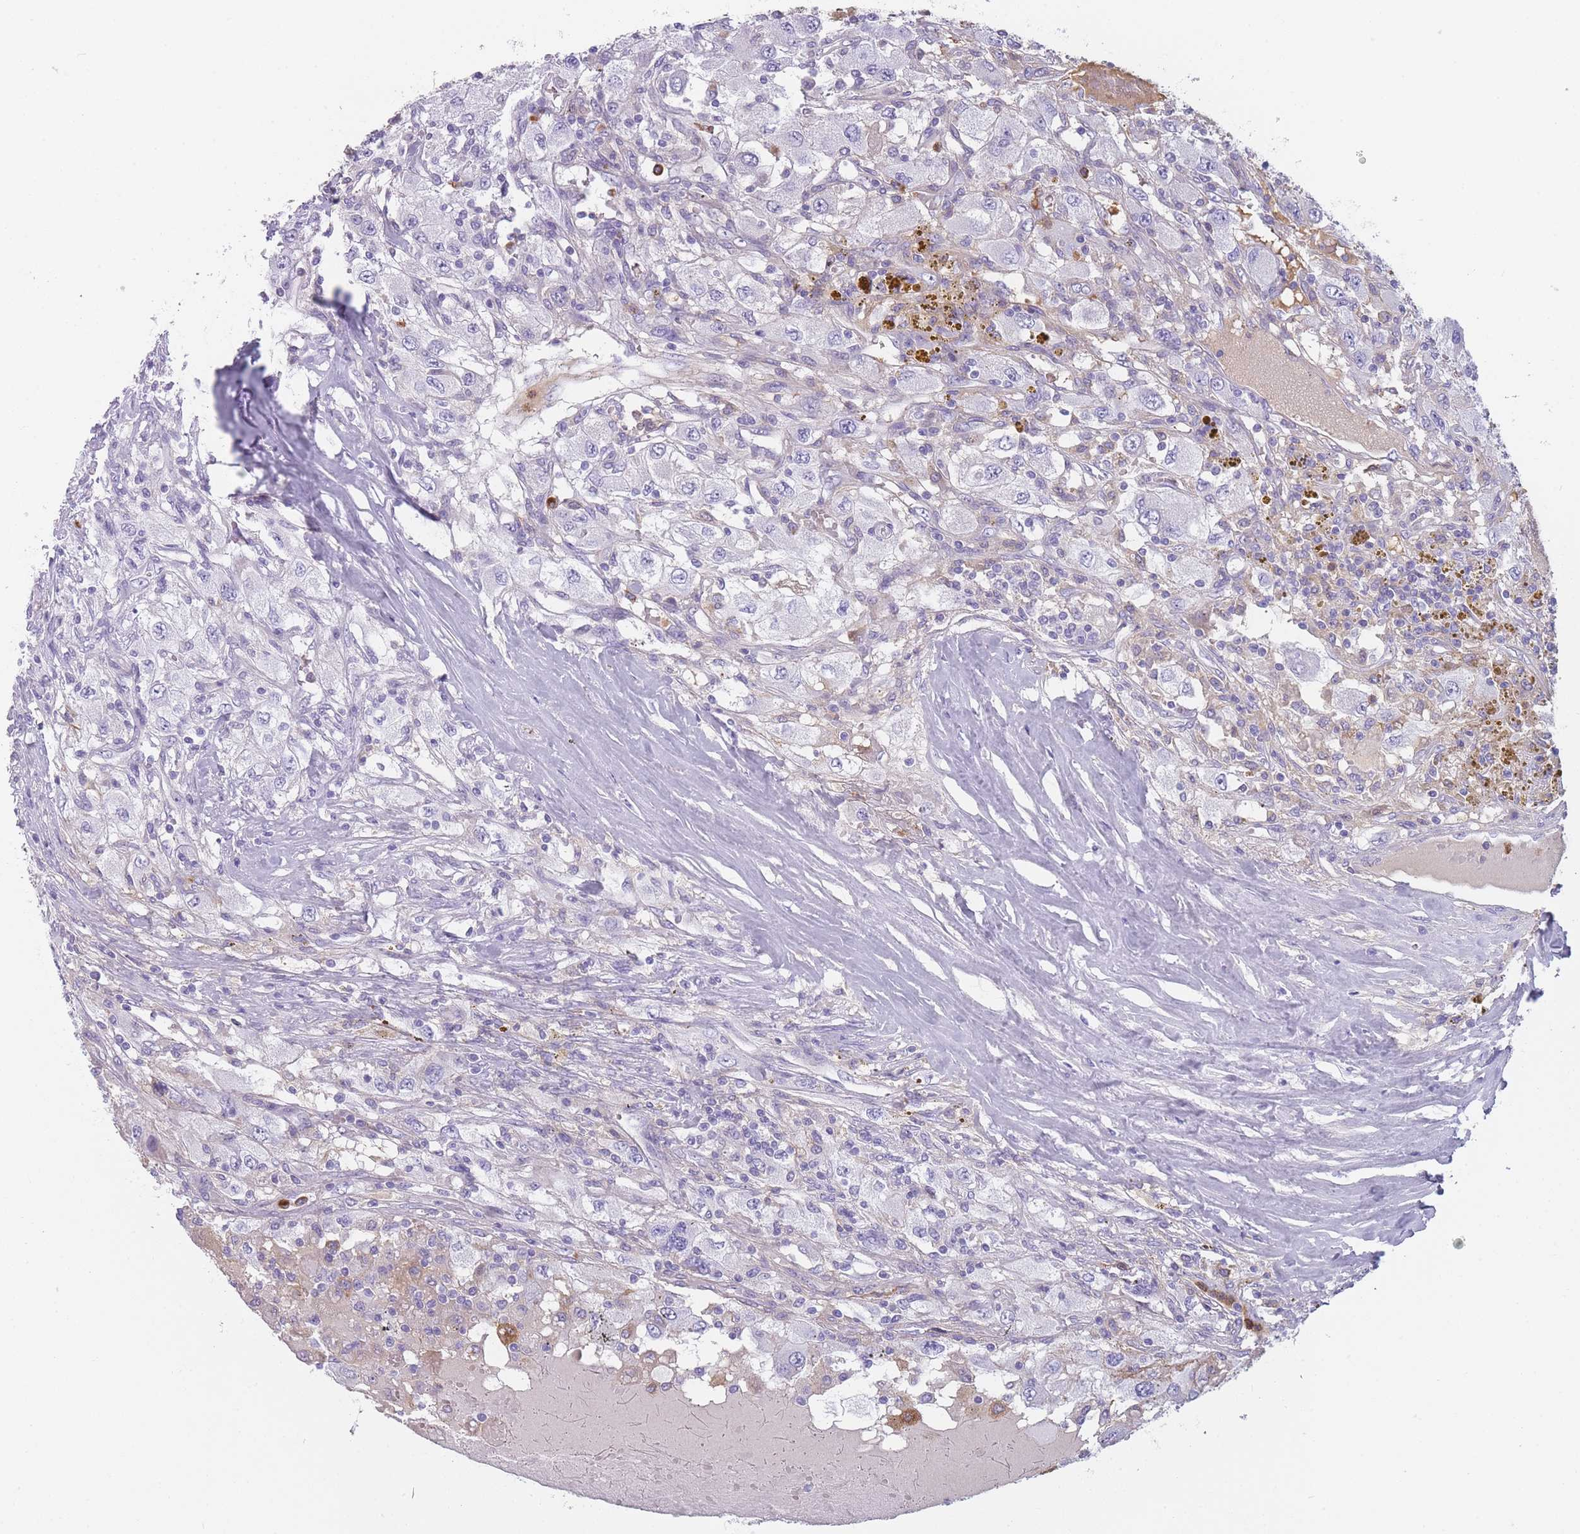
{"staining": {"intensity": "negative", "quantity": "none", "location": "none"}, "tissue": "renal cancer", "cell_type": "Tumor cells", "image_type": "cancer", "snomed": [{"axis": "morphology", "description": "Adenocarcinoma, NOS"}, {"axis": "topography", "description": "Kidney"}], "caption": "Tumor cells show no significant staining in renal adenocarcinoma.", "gene": "CR1L", "patient": {"sex": "female", "age": 67}}